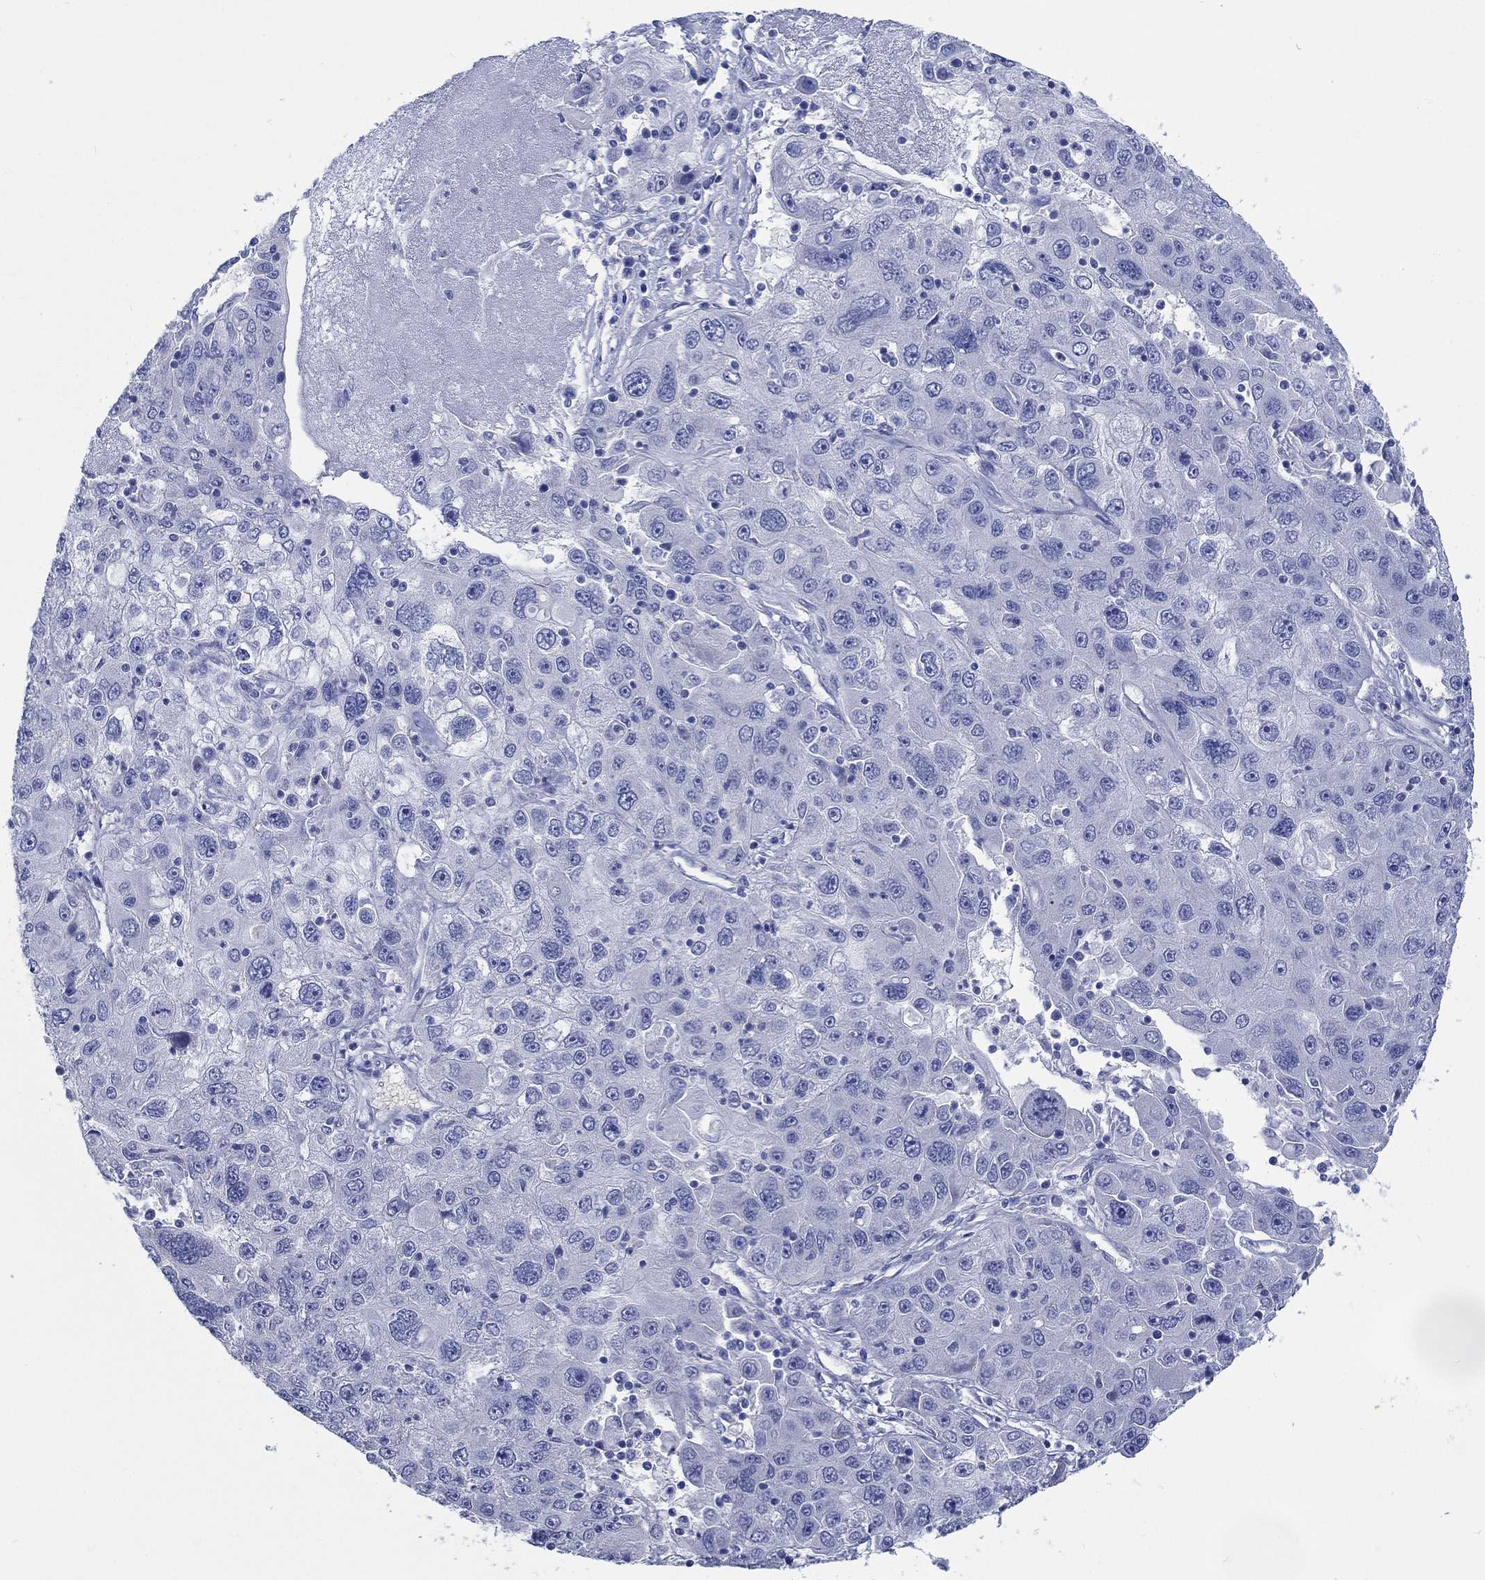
{"staining": {"intensity": "negative", "quantity": "none", "location": "none"}, "tissue": "stomach cancer", "cell_type": "Tumor cells", "image_type": "cancer", "snomed": [{"axis": "morphology", "description": "Adenocarcinoma, NOS"}, {"axis": "topography", "description": "Stomach"}], "caption": "Protein analysis of stomach cancer reveals no significant staining in tumor cells. (Stains: DAB IHC with hematoxylin counter stain, Microscopy: brightfield microscopy at high magnification).", "gene": "KCNA1", "patient": {"sex": "male", "age": 56}}